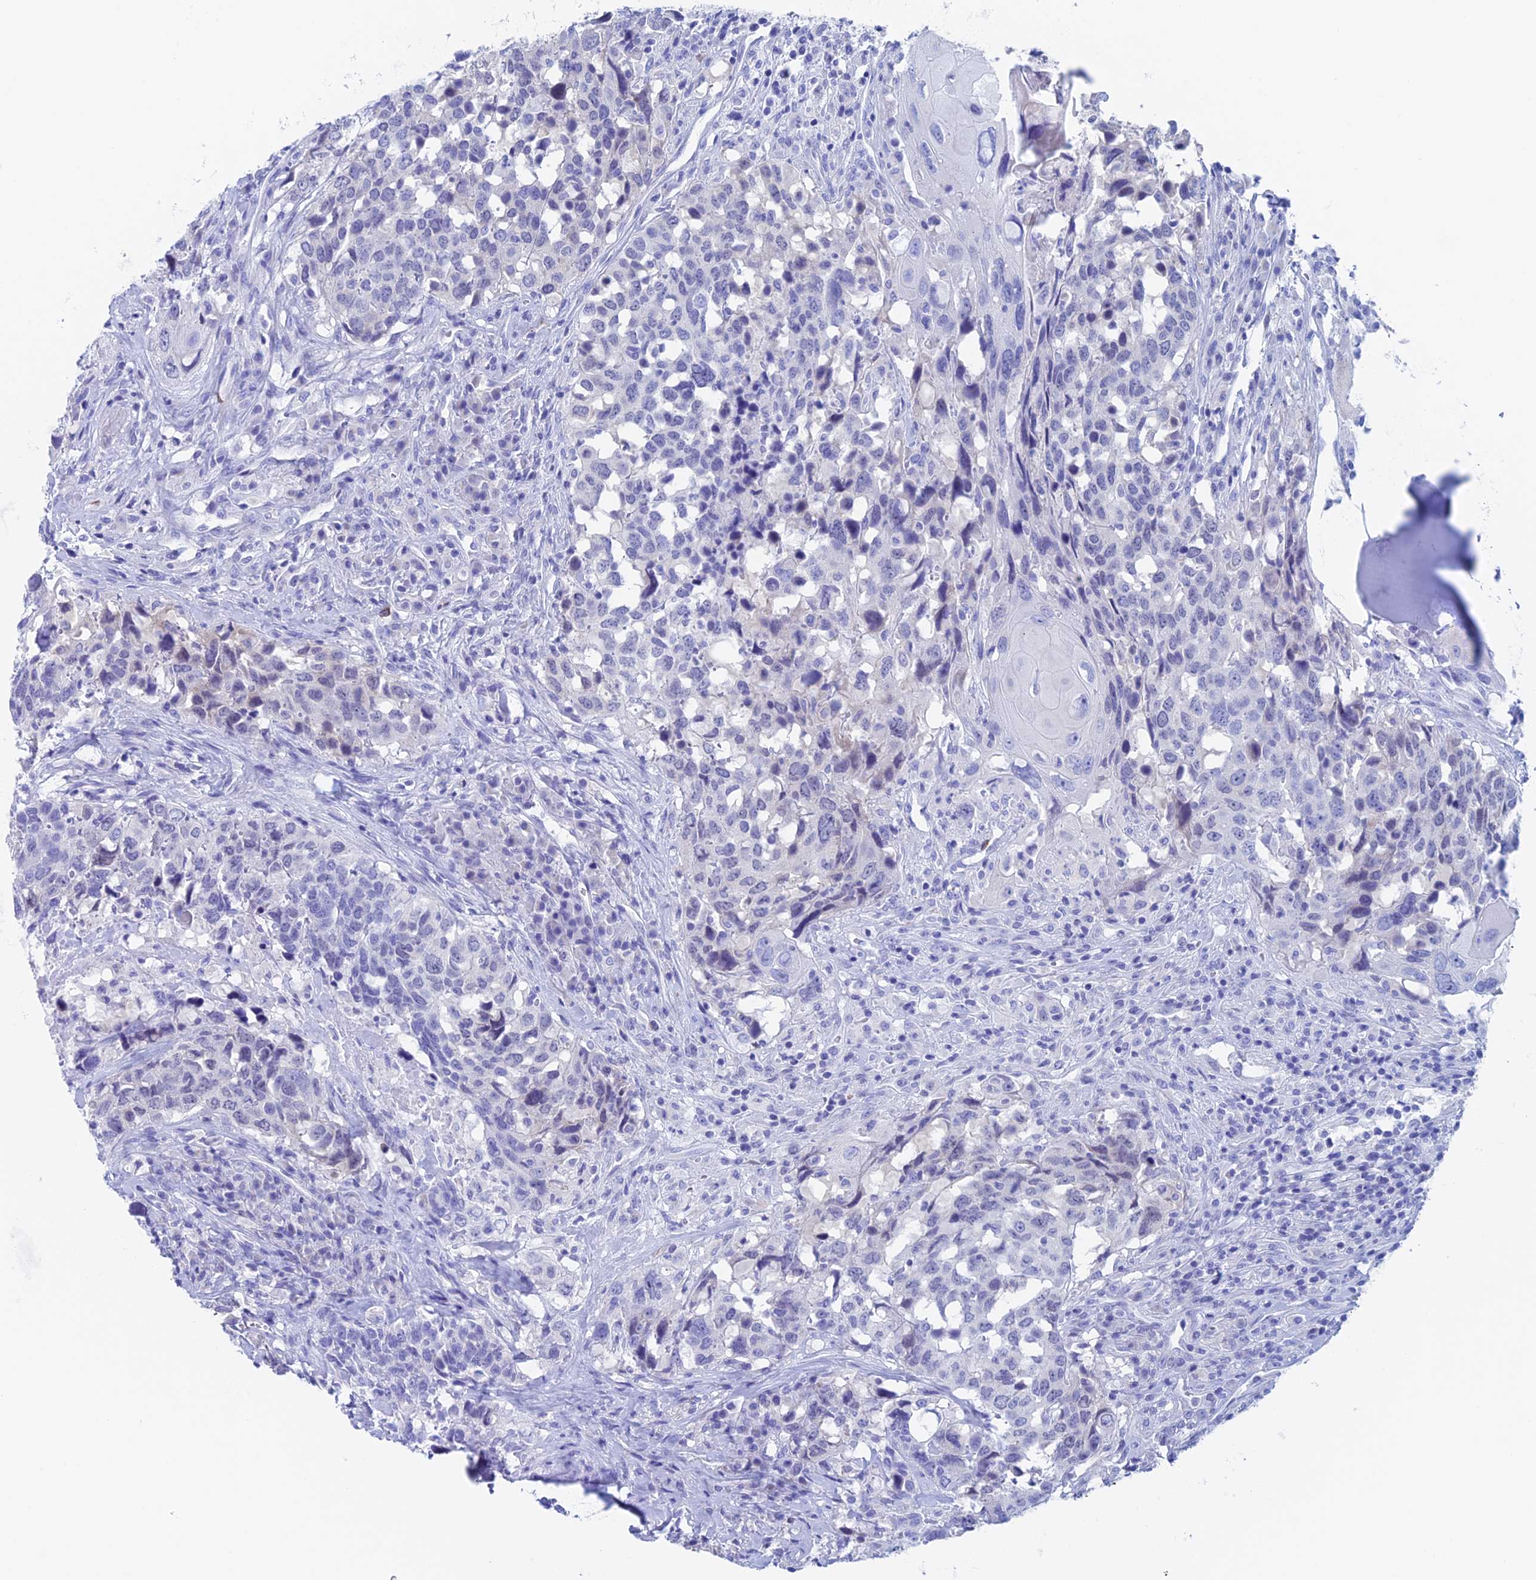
{"staining": {"intensity": "negative", "quantity": "none", "location": "none"}, "tissue": "head and neck cancer", "cell_type": "Tumor cells", "image_type": "cancer", "snomed": [{"axis": "morphology", "description": "Squamous cell carcinoma, NOS"}, {"axis": "topography", "description": "Head-Neck"}], "caption": "Protein analysis of squamous cell carcinoma (head and neck) demonstrates no significant positivity in tumor cells.", "gene": "PSMC3IP", "patient": {"sex": "male", "age": 66}}